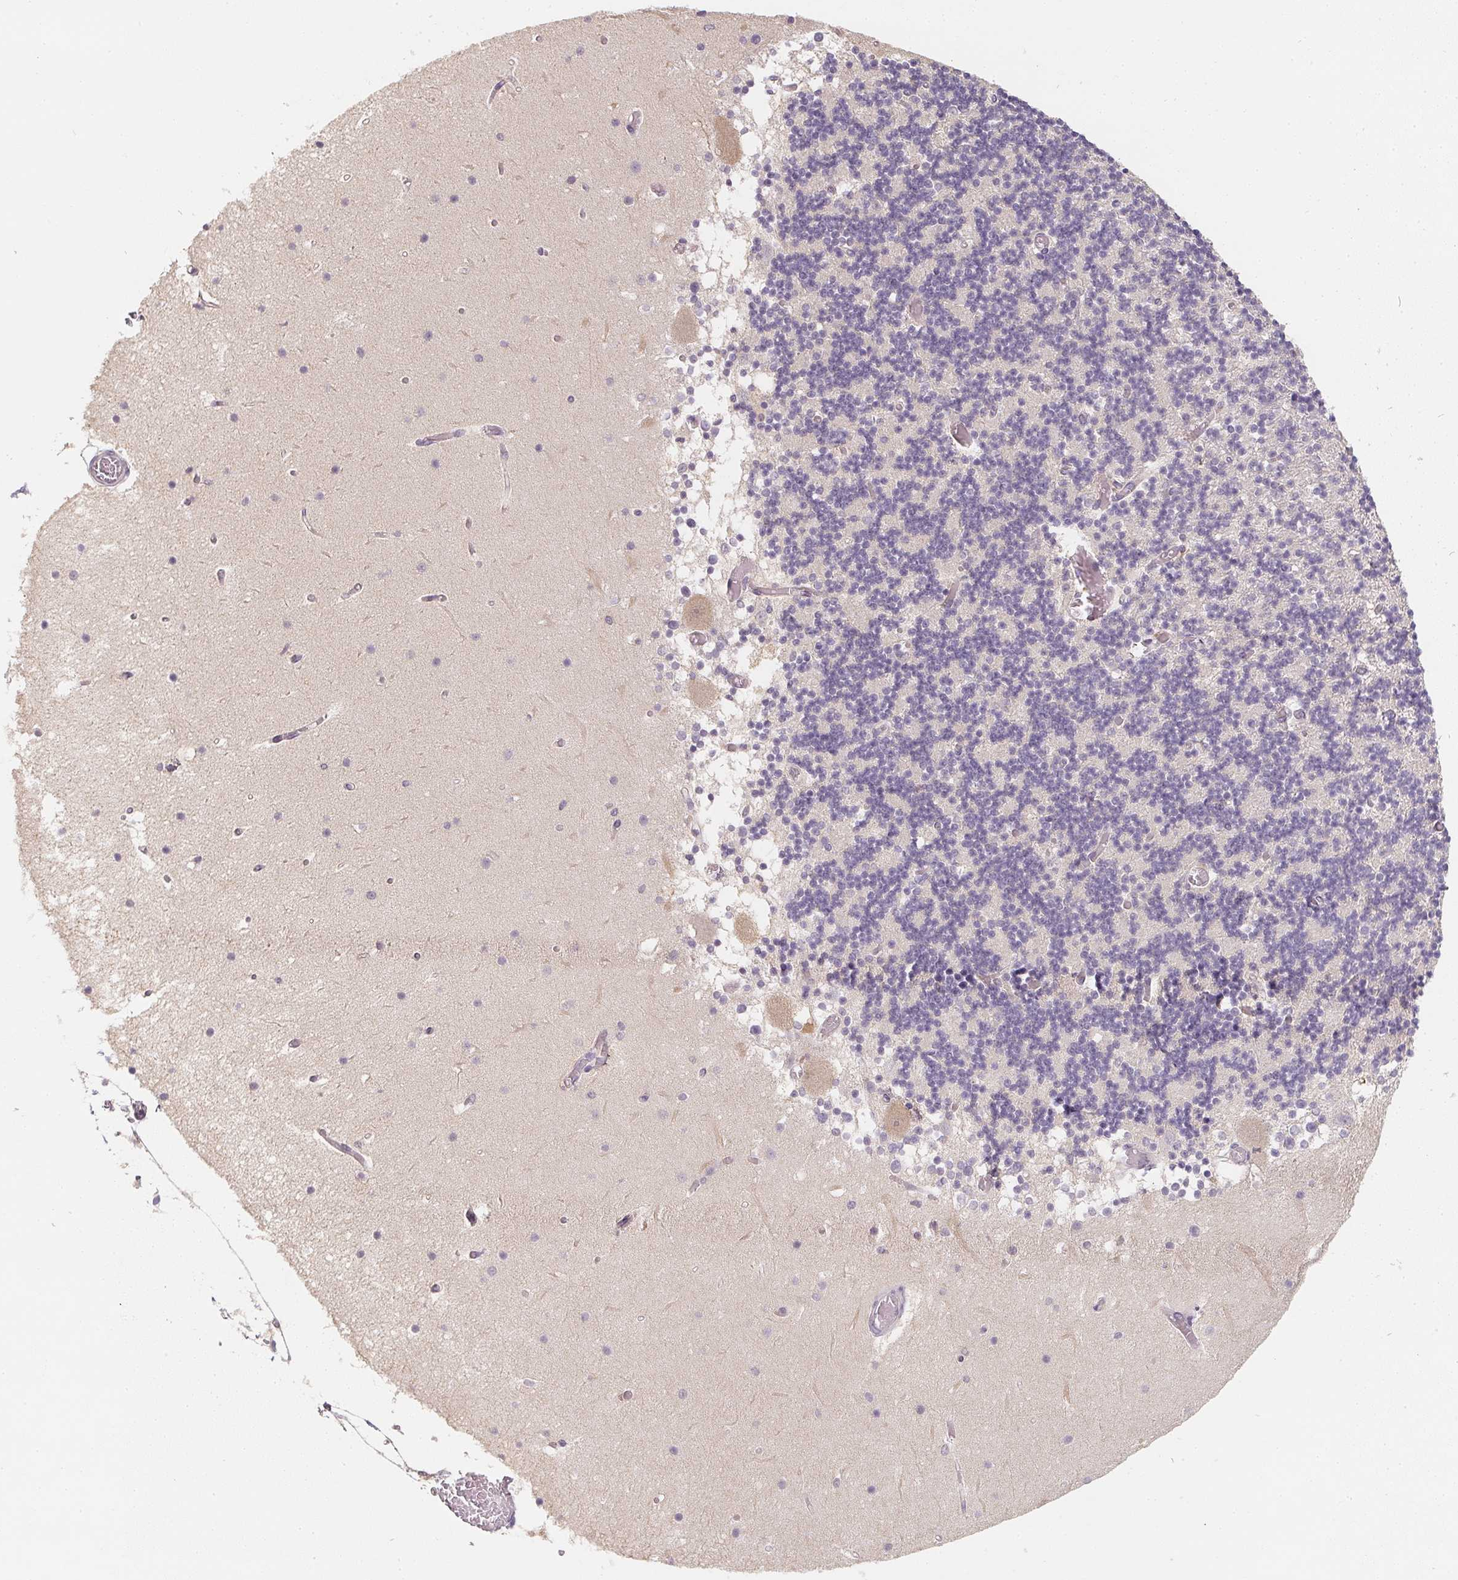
{"staining": {"intensity": "negative", "quantity": "none", "location": "none"}, "tissue": "cerebellum", "cell_type": "Cells in granular layer", "image_type": "normal", "snomed": [{"axis": "morphology", "description": "Normal tissue, NOS"}, {"axis": "topography", "description": "Cerebellum"}], "caption": "Cerebellum was stained to show a protein in brown. There is no significant expression in cells in granular layer. (Brightfield microscopy of DAB (3,3'-diaminobenzidine) immunohistochemistry at high magnification).", "gene": "SOAT1", "patient": {"sex": "female", "age": 28}}